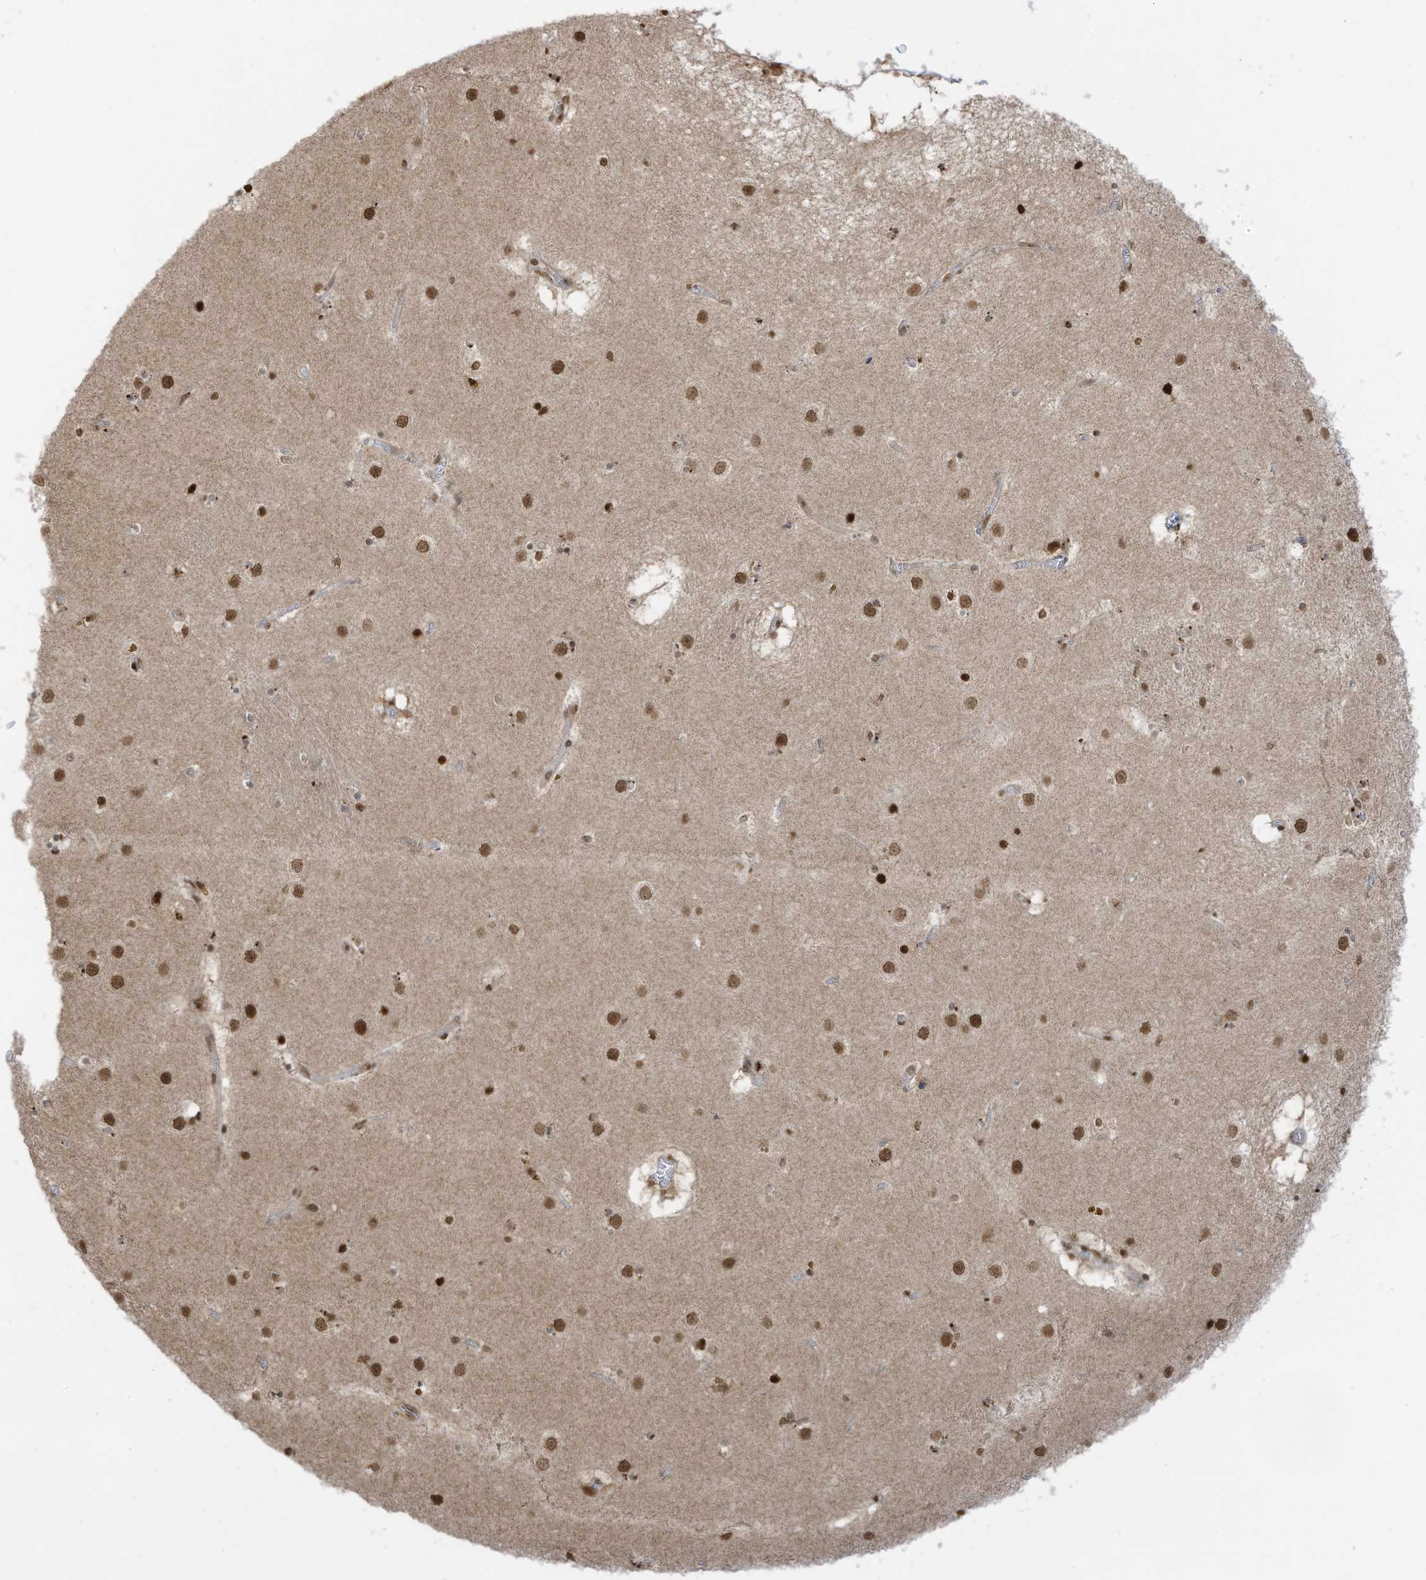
{"staining": {"intensity": "moderate", "quantity": "25%-75%", "location": "nuclear"}, "tissue": "caudate", "cell_type": "Glial cells", "image_type": "normal", "snomed": [{"axis": "morphology", "description": "Normal tissue, NOS"}, {"axis": "topography", "description": "Lateral ventricle wall"}], "caption": "Protein analysis of benign caudate exhibits moderate nuclear positivity in about 25%-75% of glial cells.", "gene": "KPNB1", "patient": {"sex": "male", "age": 70}}